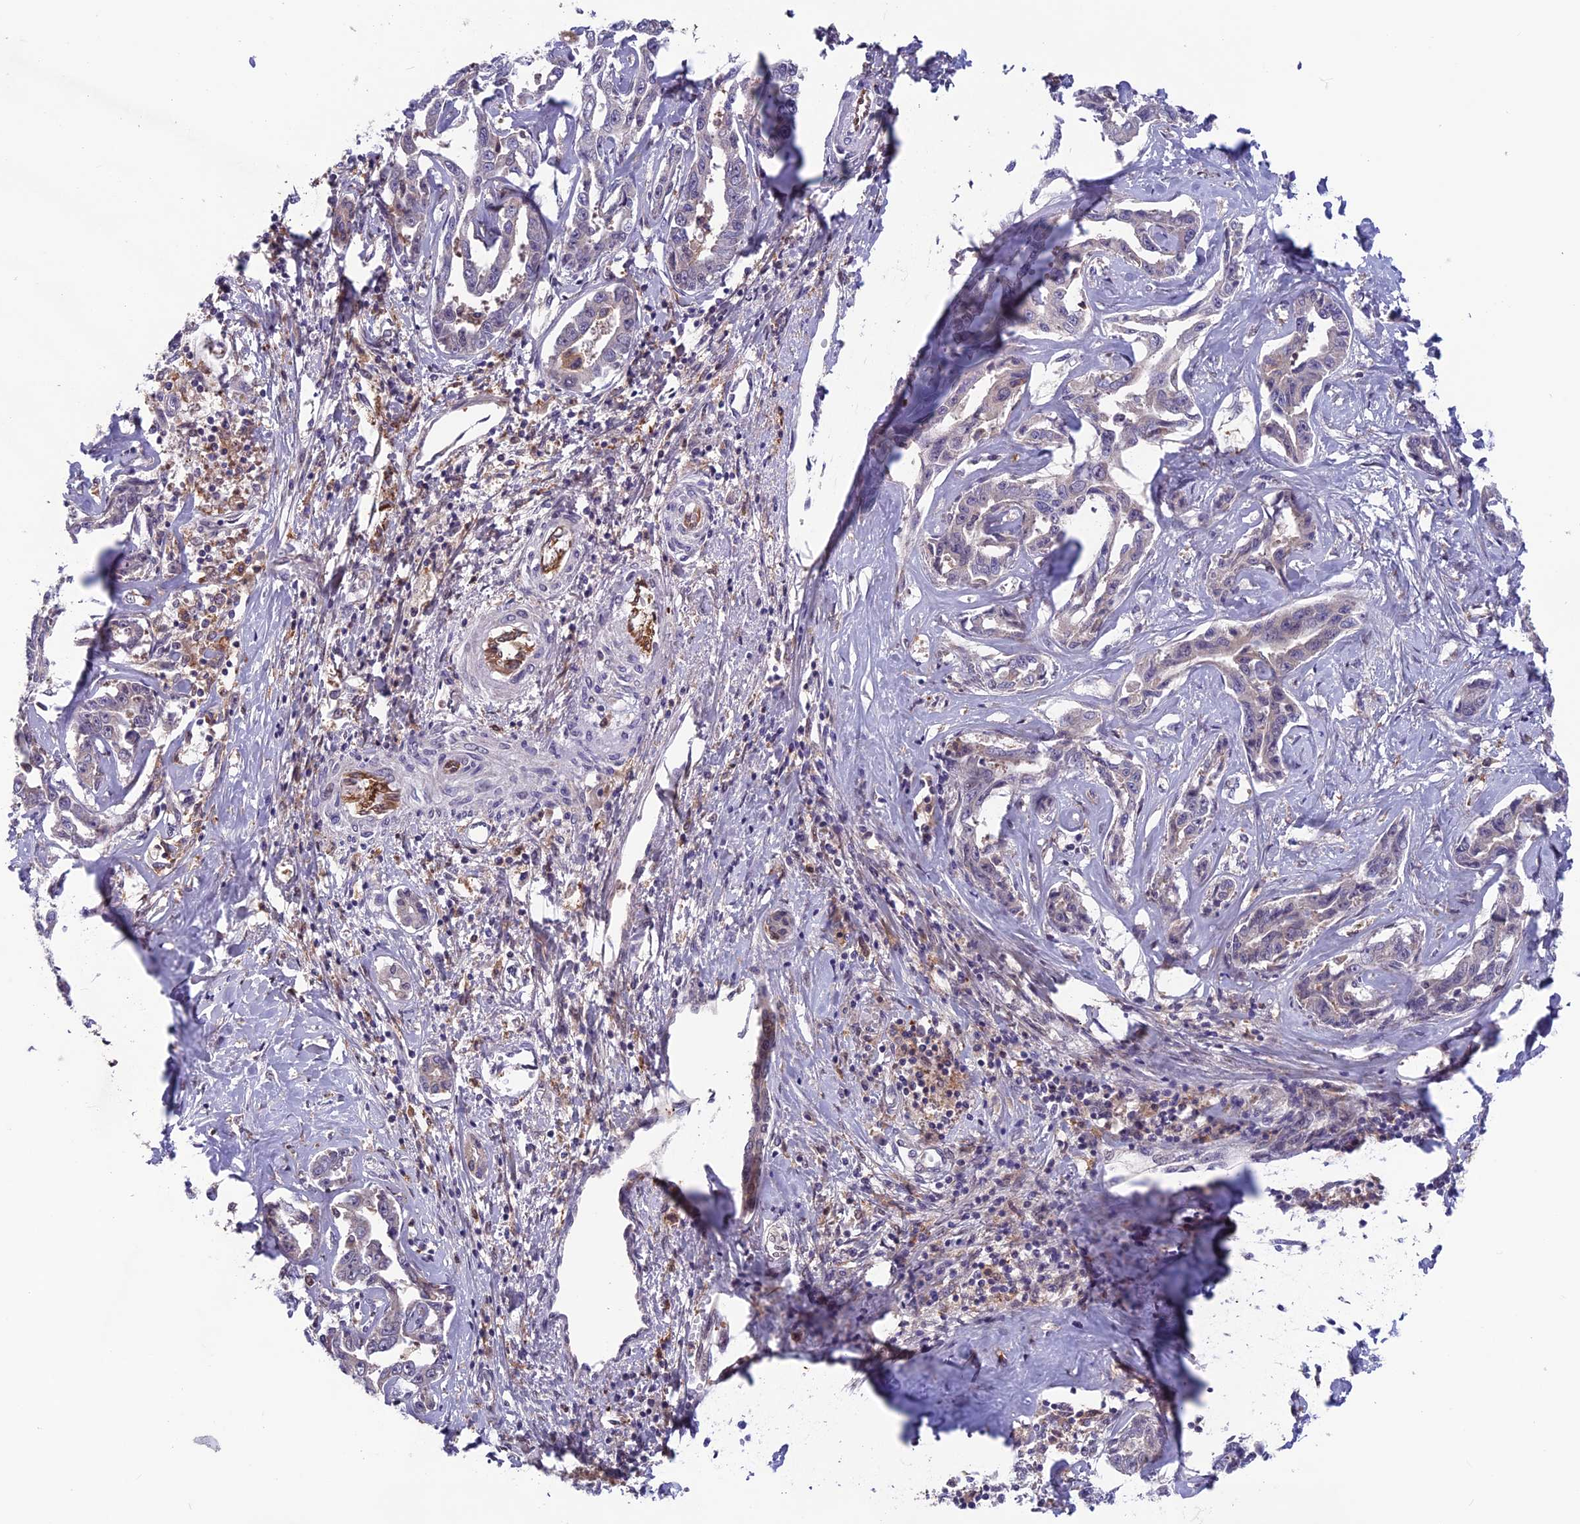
{"staining": {"intensity": "negative", "quantity": "none", "location": "none"}, "tissue": "liver cancer", "cell_type": "Tumor cells", "image_type": "cancer", "snomed": [{"axis": "morphology", "description": "Cholangiocarcinoma"}, {"axis": "topography", "description": "Liver"}], "caption": "Immunohistochemistry histopathology image of liver cancer stained for a protein (brown), which displays no positivity in tumor cells.", "gene": "MAST2", "patient": {"sex": "male", "age": 59}}